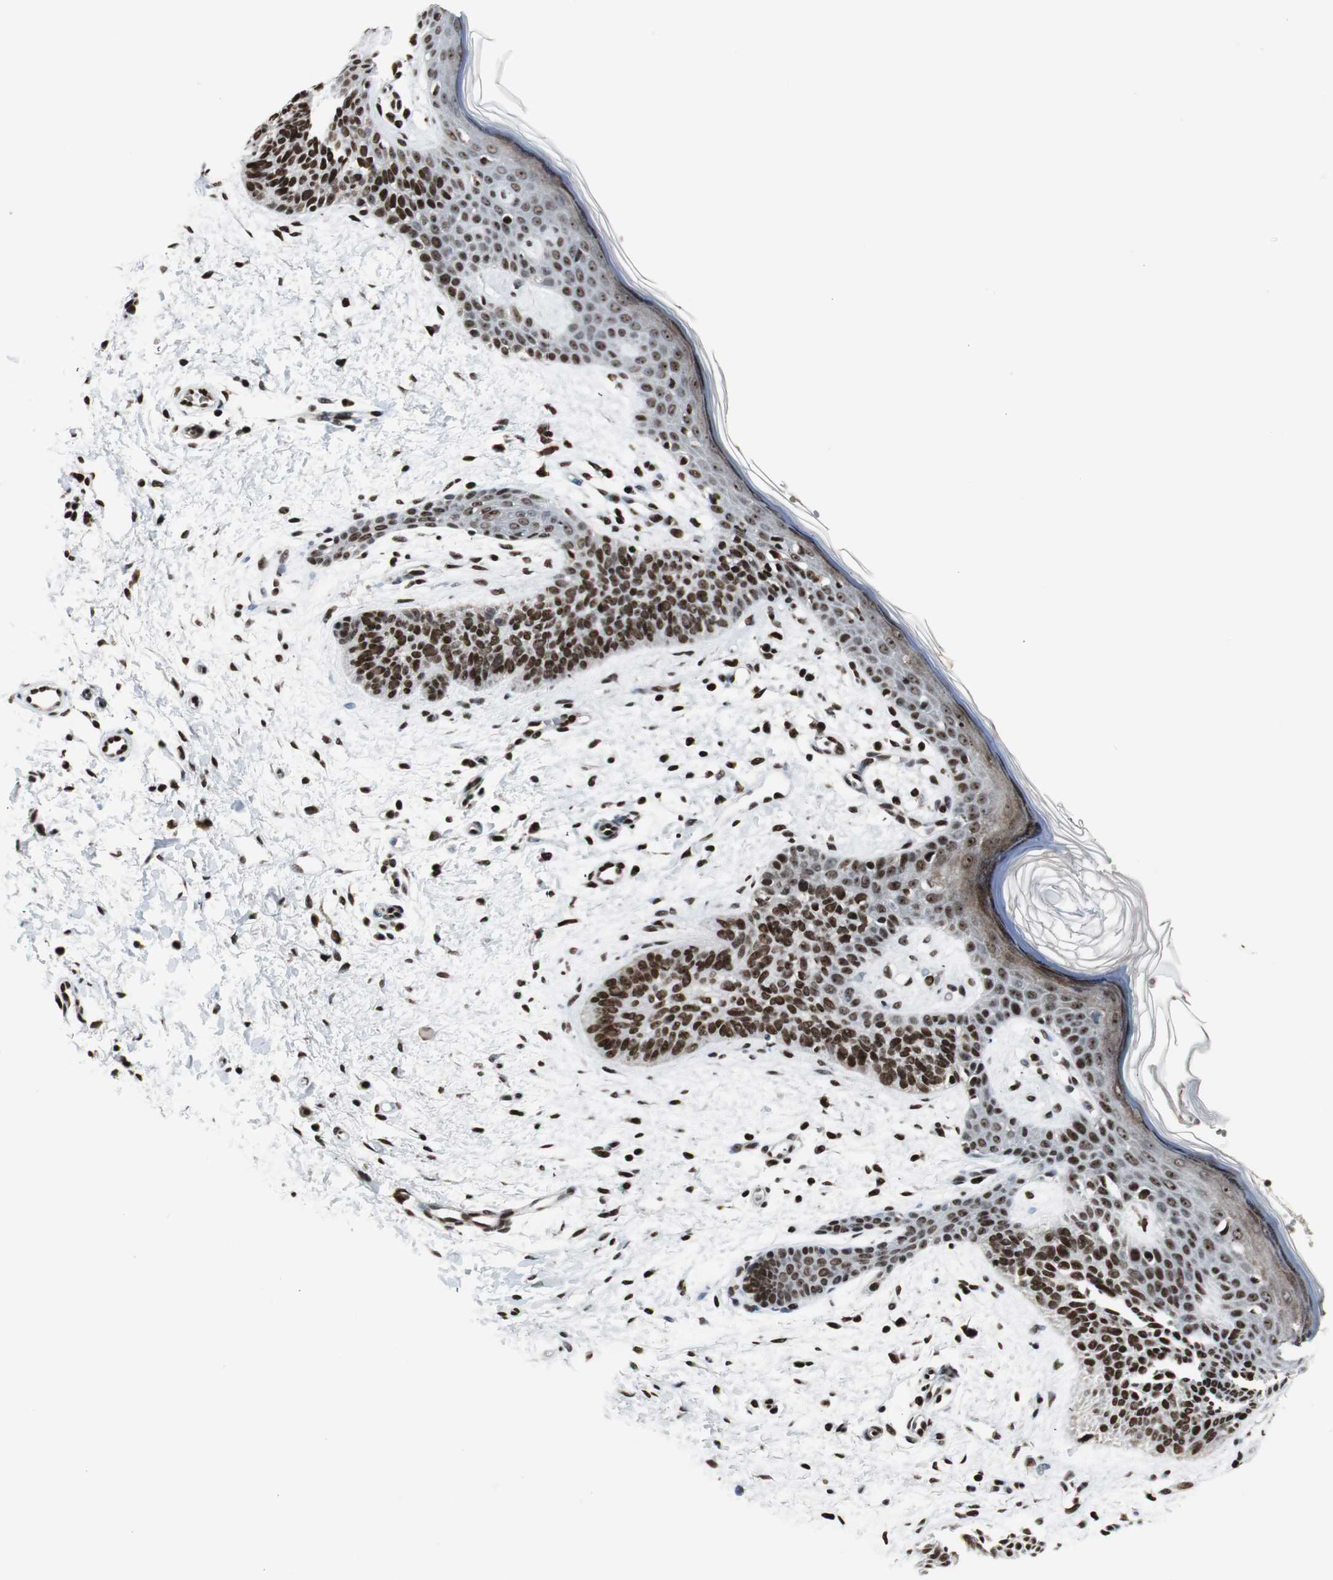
{"staining": {"intensity": "strong", "quantity": ">75%", "location": "nuclear"}, "tissue": "skin cancer", "cell_type": "Tumor cells", "image_type": "cancer", "snomed": [{"axis": "morphology", "description": "Normal tissue, NOS"}, {"axis": "morphology", "description": "Basal cell carcinoma"}, {"axis": "topography", "description": "Skin"}], "caption": "The image reveals a brown stain indicating the presence of a protein in the nuclear of tumor cells in skin cancer.", "gene": "PARN", "patient": {"sex": "female", "age": 69}}